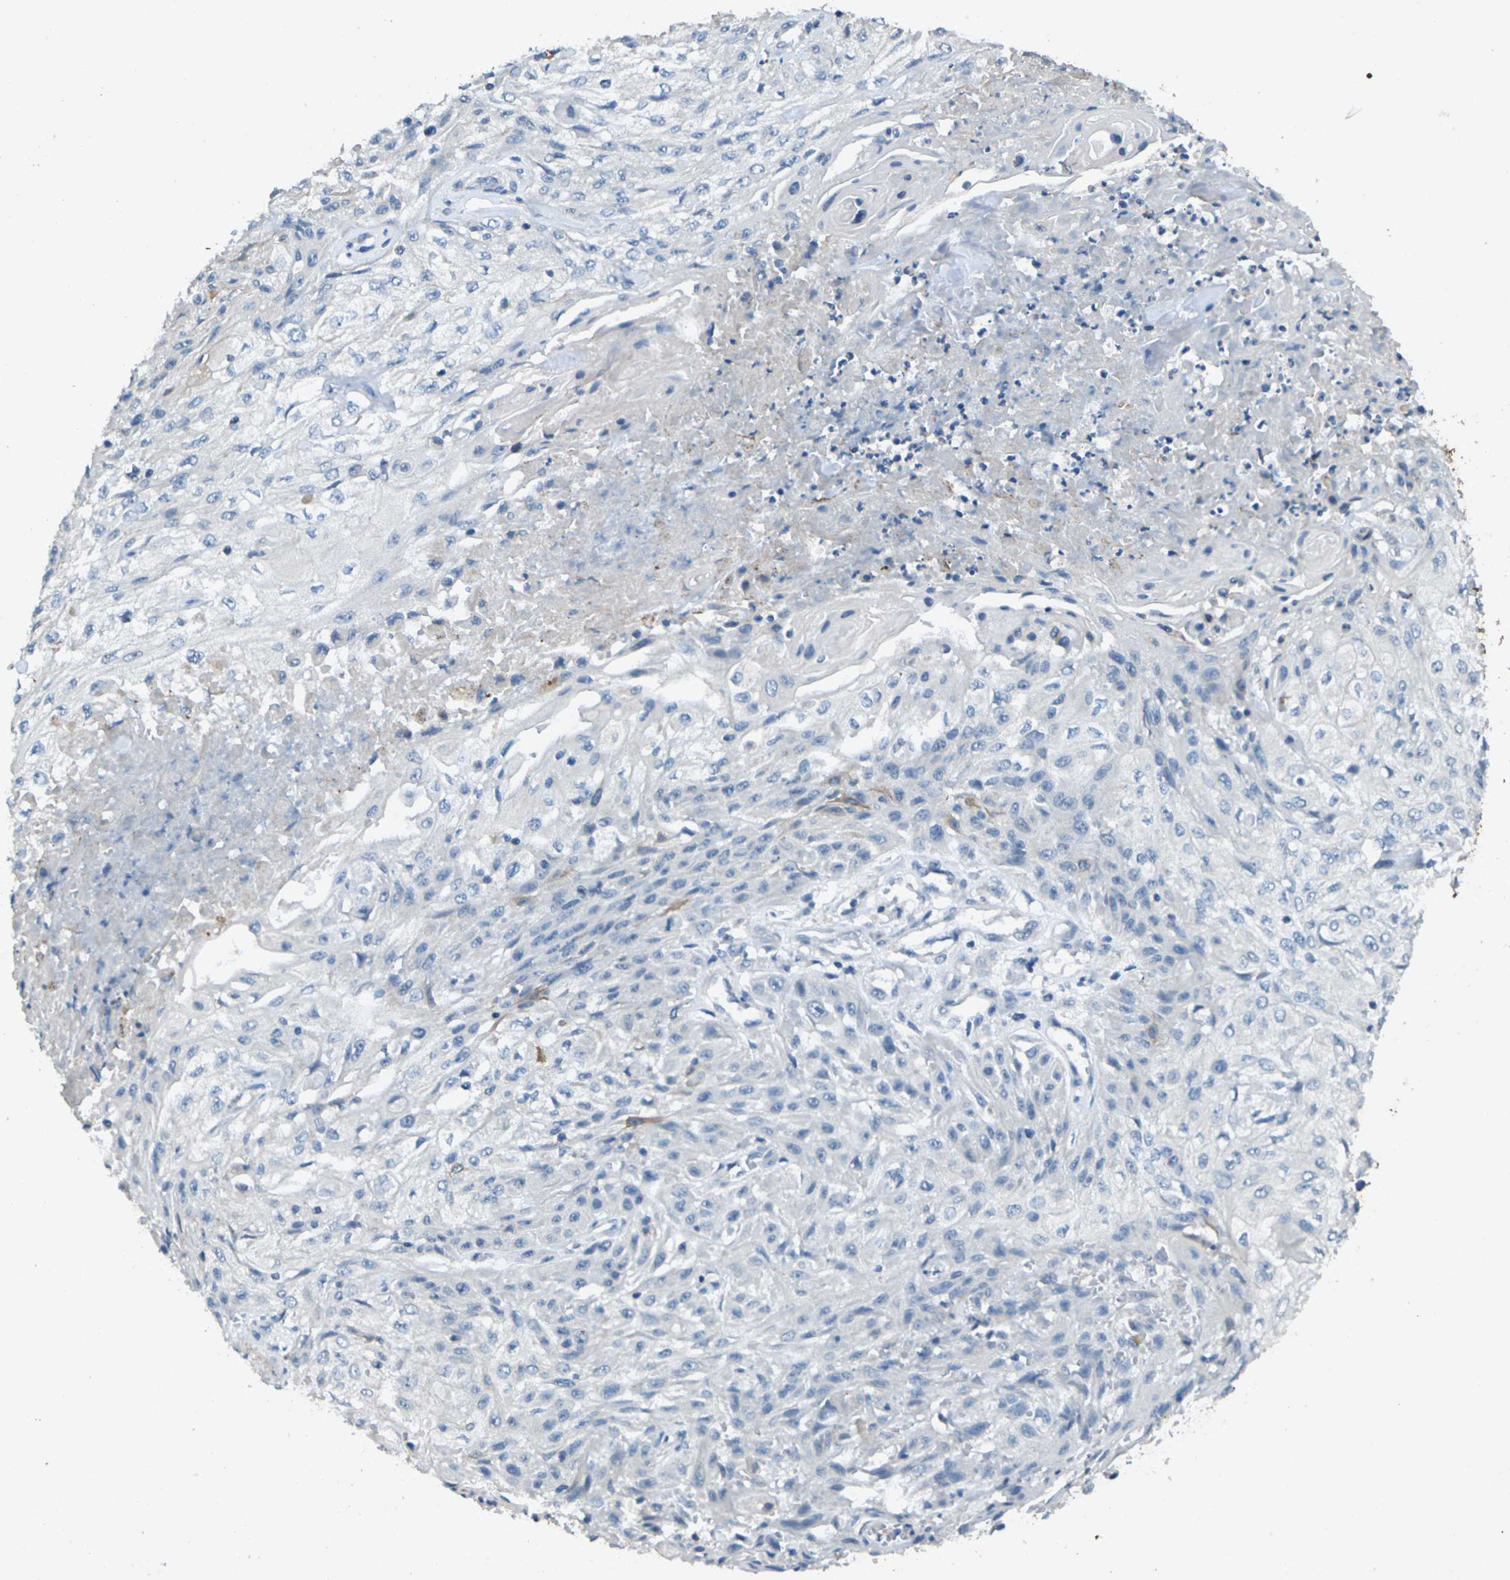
{"staining": {"intensity": "negative", "quantity": "none", "location": "none"}, "tissue": "skin cancer", "cell_type": "Tumor cells", "image_type": "cancer", "snomed": [{"axis": "morphology", "description": "Squamous cell carcinoma, NOS"}, {"axis": "topography", "description": "Skin"}], "caption": "This is an immunohistochemistry (IHC) histopathology image of squamous cell carcinoma (skin). There is no positivity in tumor cells.", "gene": "SIGLEC14", "patient": {"sex": "male", "age": 75}}